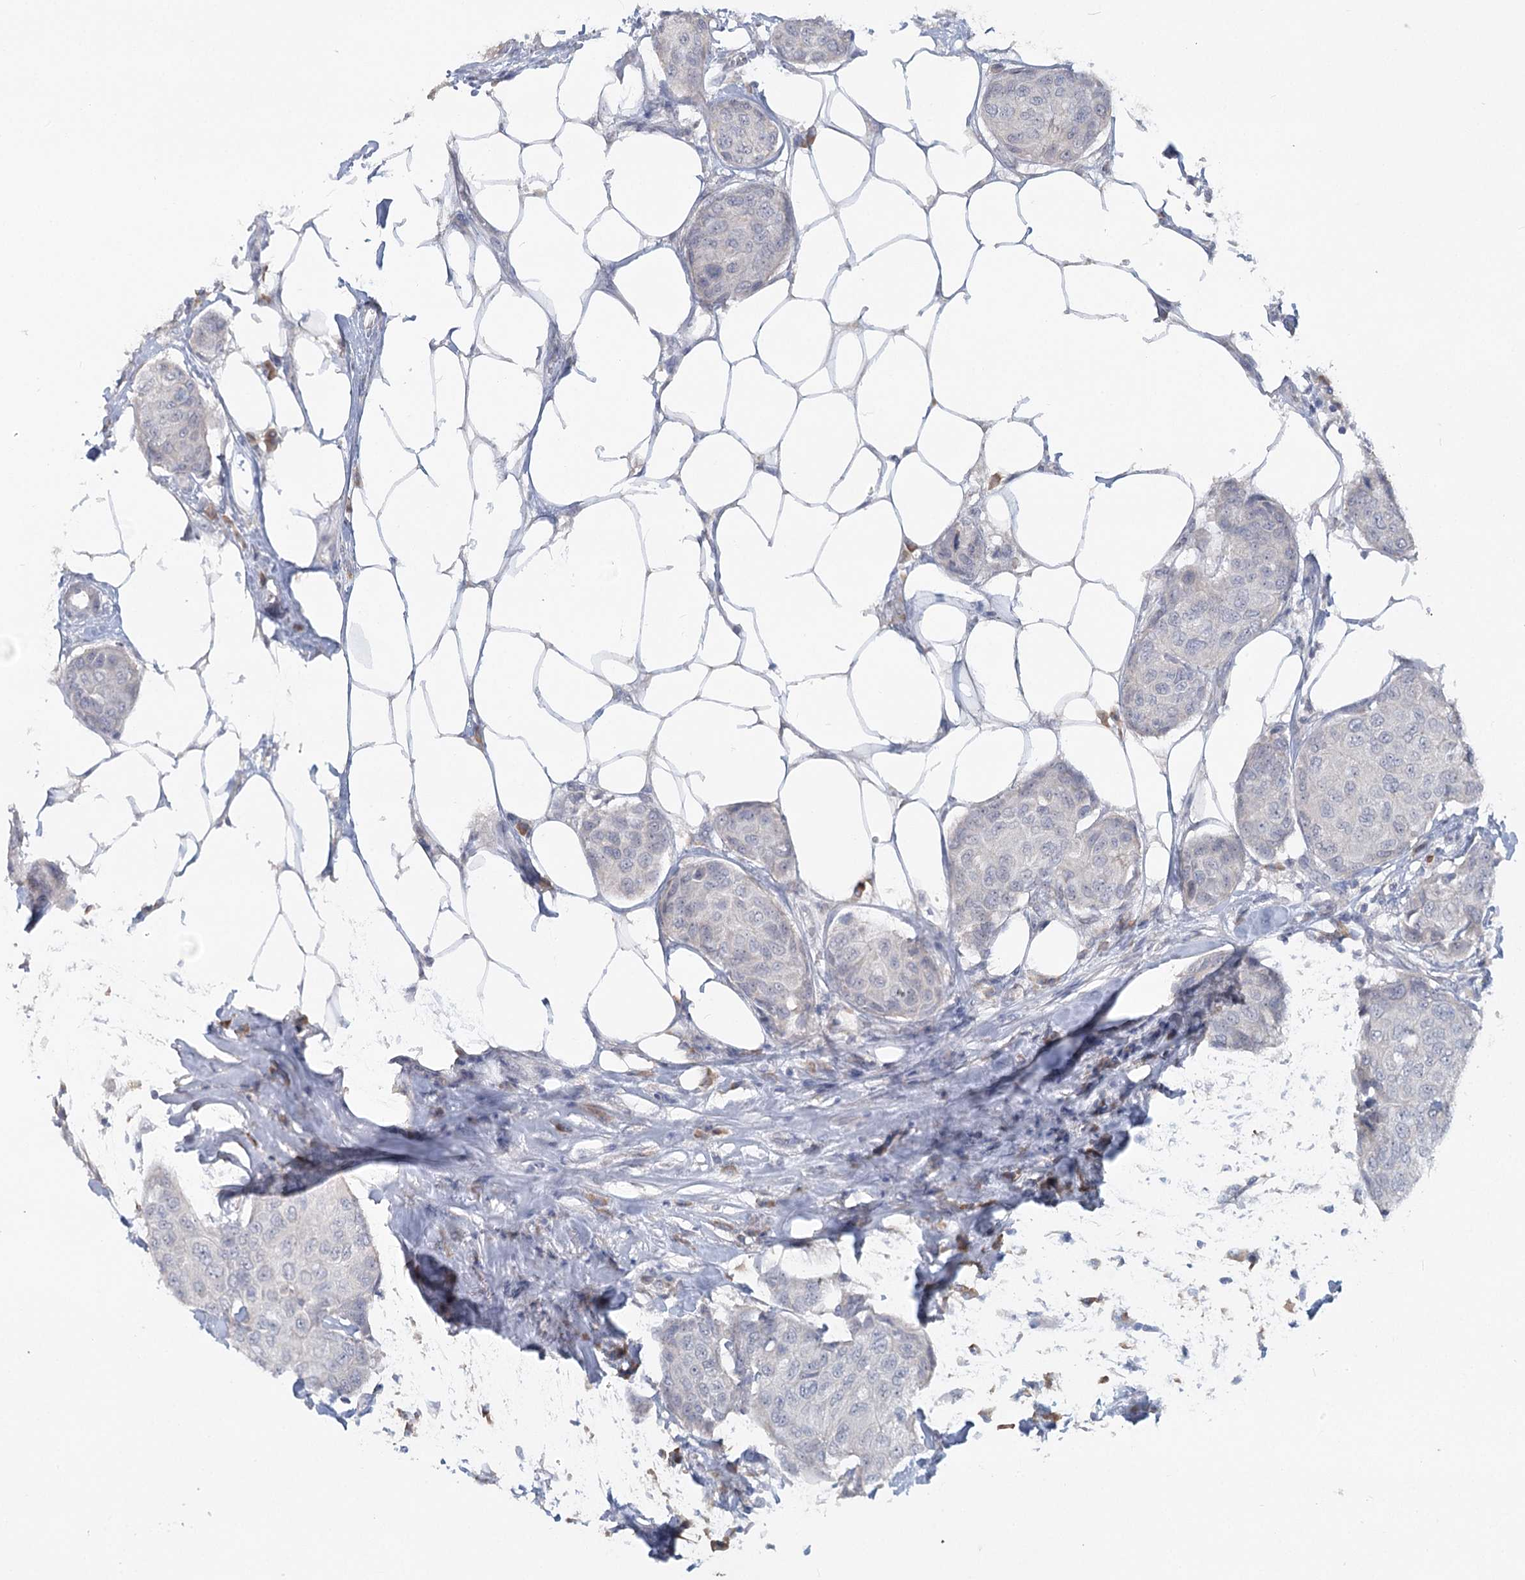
{"staining": {"intensity": "negative", "quantity": "none", "location": "none"}, "tissue": "breast cancer", "cell_type": "Tumor cells", "image_type": "cancer", "snomed": [{"axis": "morphology", "description": "Duct carcinoma"}, {"axis": "topography", "description": "Breast"}], "caption": "There is no significant expression in tumor cells of breast cancer. (DAB (3,3'-diaminobenzidine) immunohistochemistry (IHC) visualized using brightfield microscopy, high magnification).", "gene": "SLC9A3", "patient": {"sex": "female", "age": 80}}